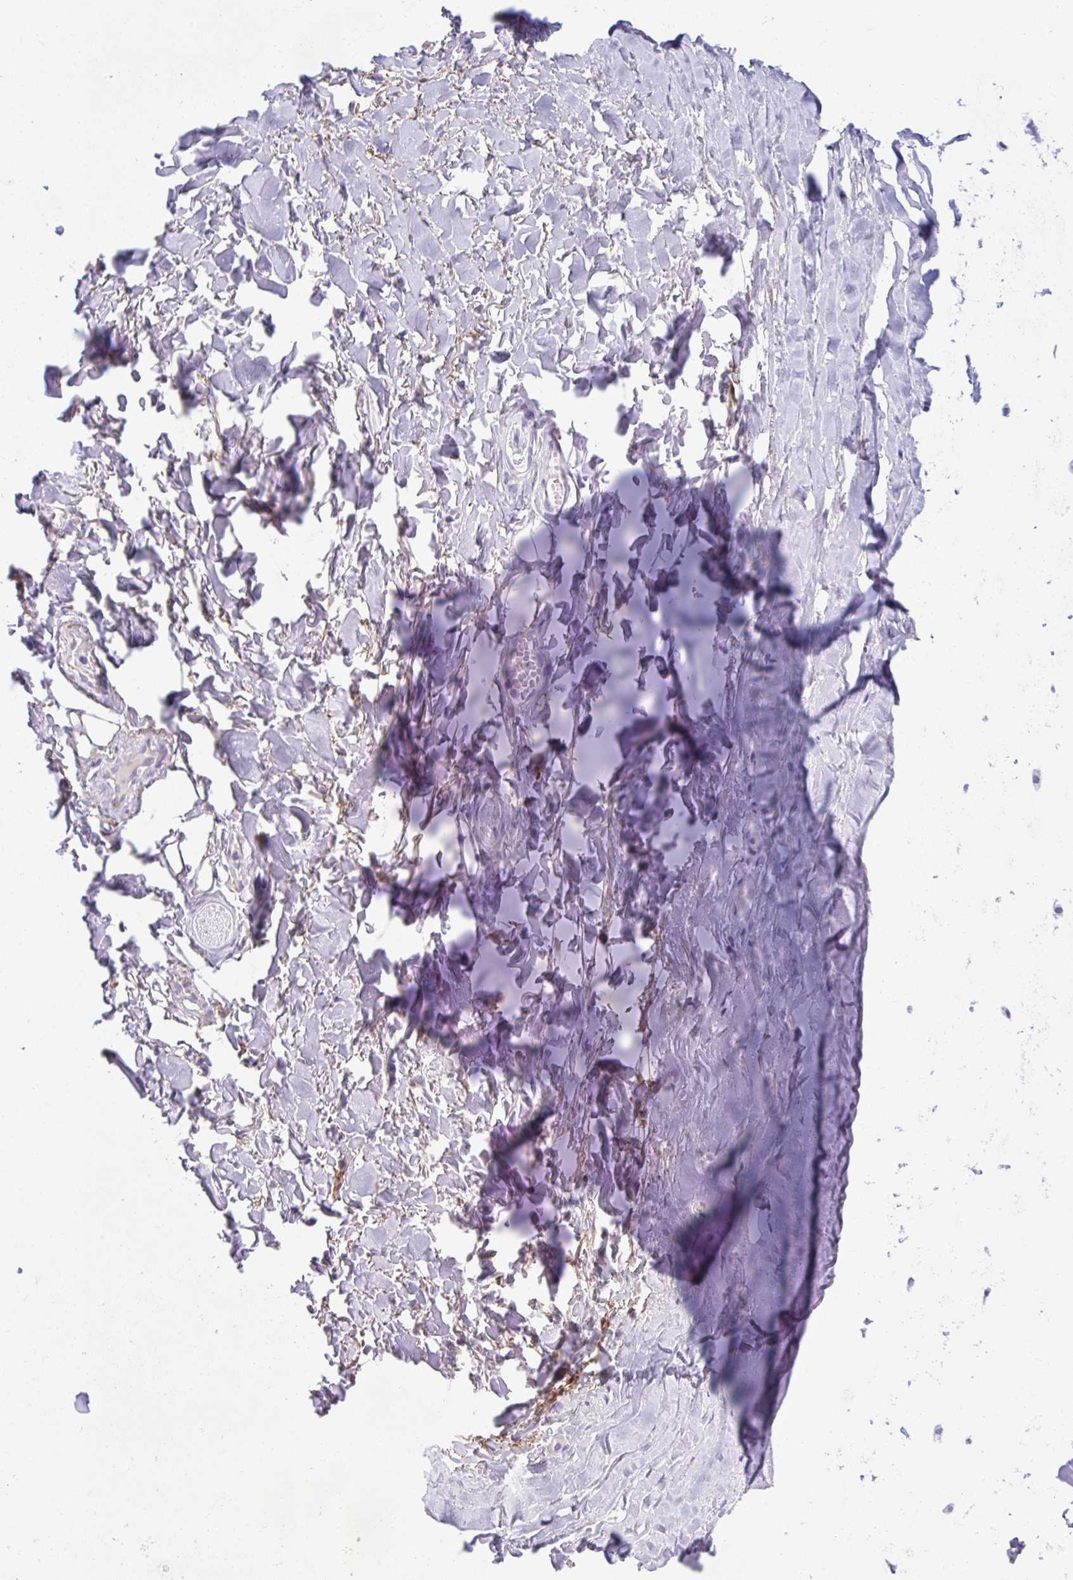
{"staining": {"intensity": "negative", "quantity": "none", "location": "none"}, "tissue": "adipose tissue", "cell_type": "Adipocytes", "image_type": "normal", "snomed": [{"axis": "morphology", "description": "Normal tissue, NOS"}, {"axis": "topography", "description": "Cartilage tissue"}, {"axis": "topography", "description": "Nasopharynx"}, {"axis": "topography", "description": "Thyroid gland"}], "caption": "Immunohistochemistry (IHC) micrograph of normal adipose tissue stained for a protein (brown), which demonstrates no positivity in adipocytes. (DAB immunohistochemistry (IHC) visualized using brightfield microscopy, high magnification).", "gene": "PIGZ", "patient": {"sex": "male", "age": 63}}